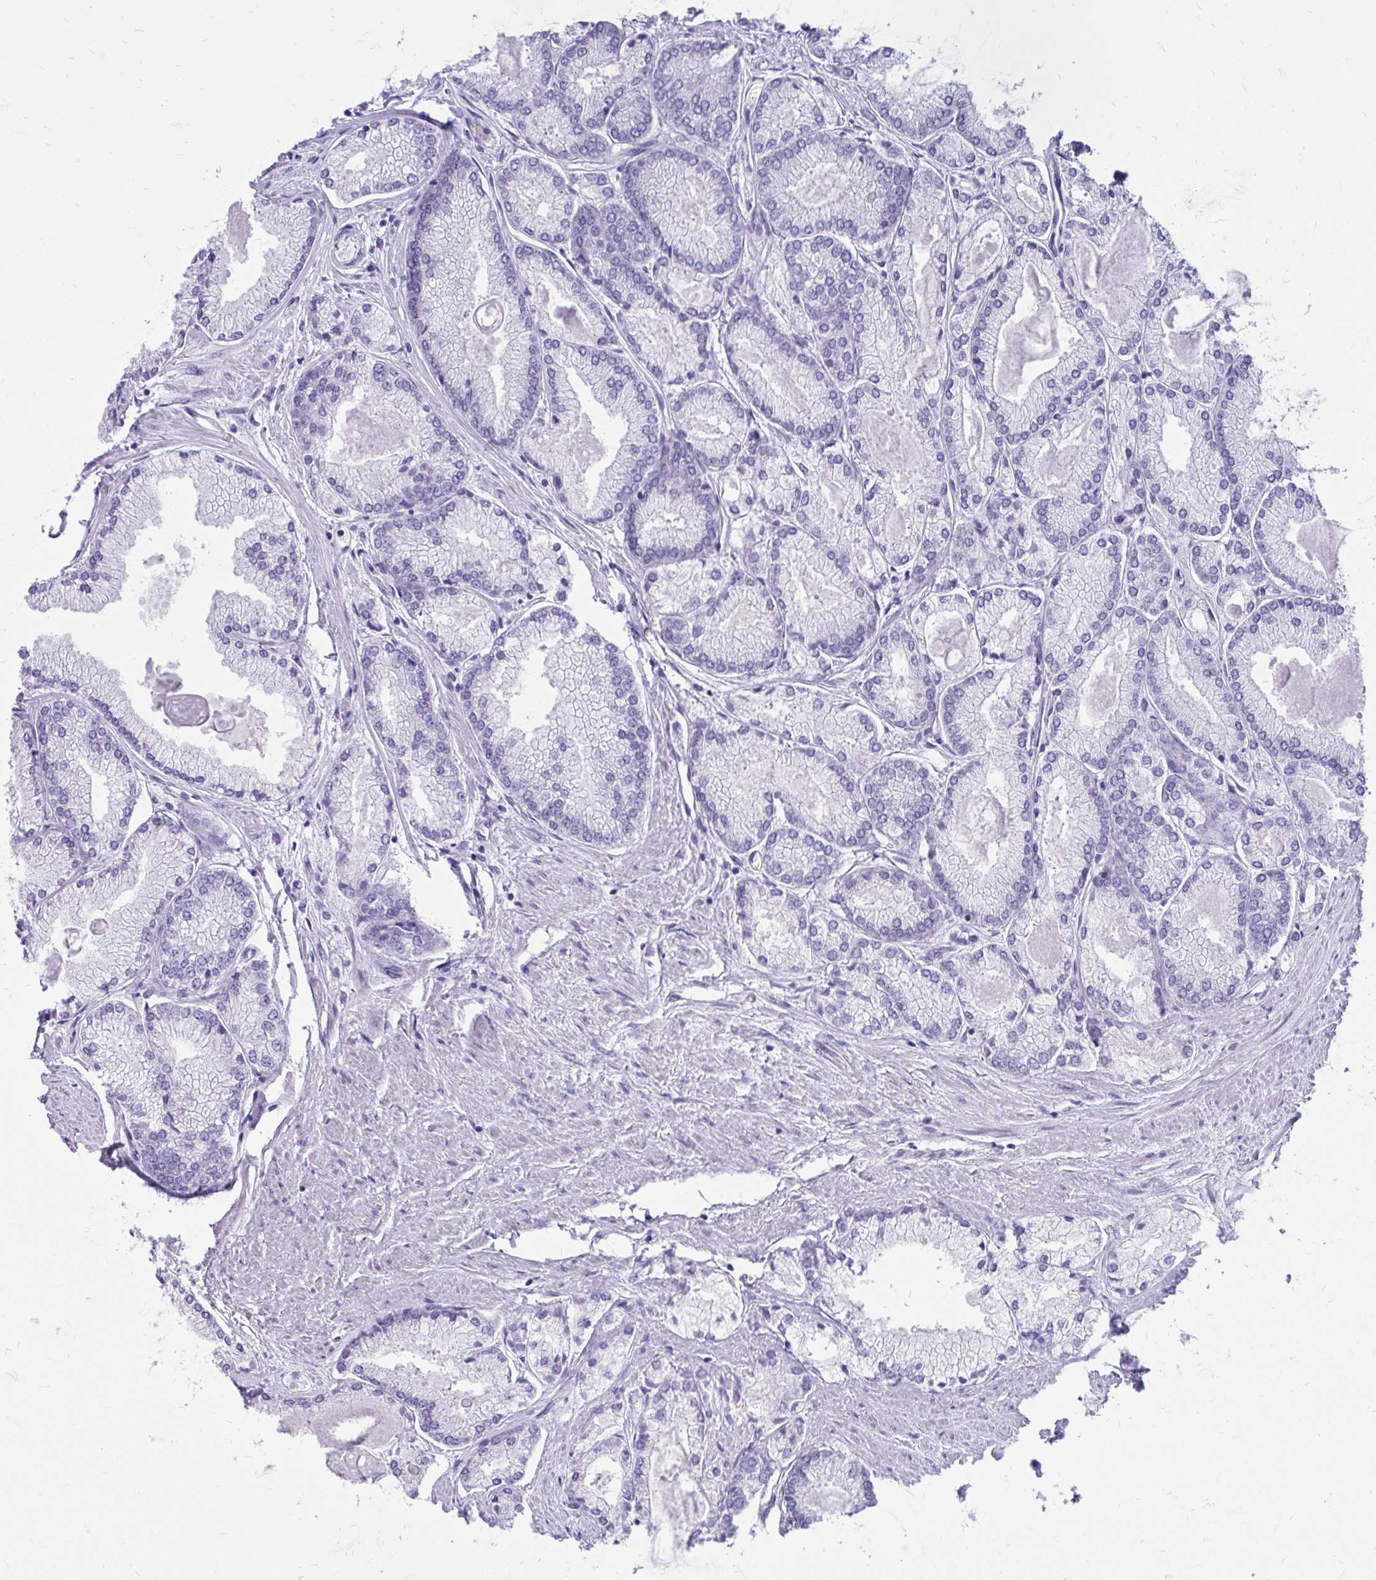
{"staining": {"intensity": "negative", "quantity": "none", "location": "none"}, "tissue": "prostate cancer", "cell_type": "Tumor cells", "image_type": "cancer", "snomed": [{"axis": "morphology", "description": "Adenocarcinoma, High grade"}, {"axis": "topography", "description": "Prostate"}], "caption": "This is an immunohistochemistry photomicrograph of prostate cancer. There is no staining in tumor cells.", "gene": "SATL1", "patient": {"sex": "male", "age": 68}}